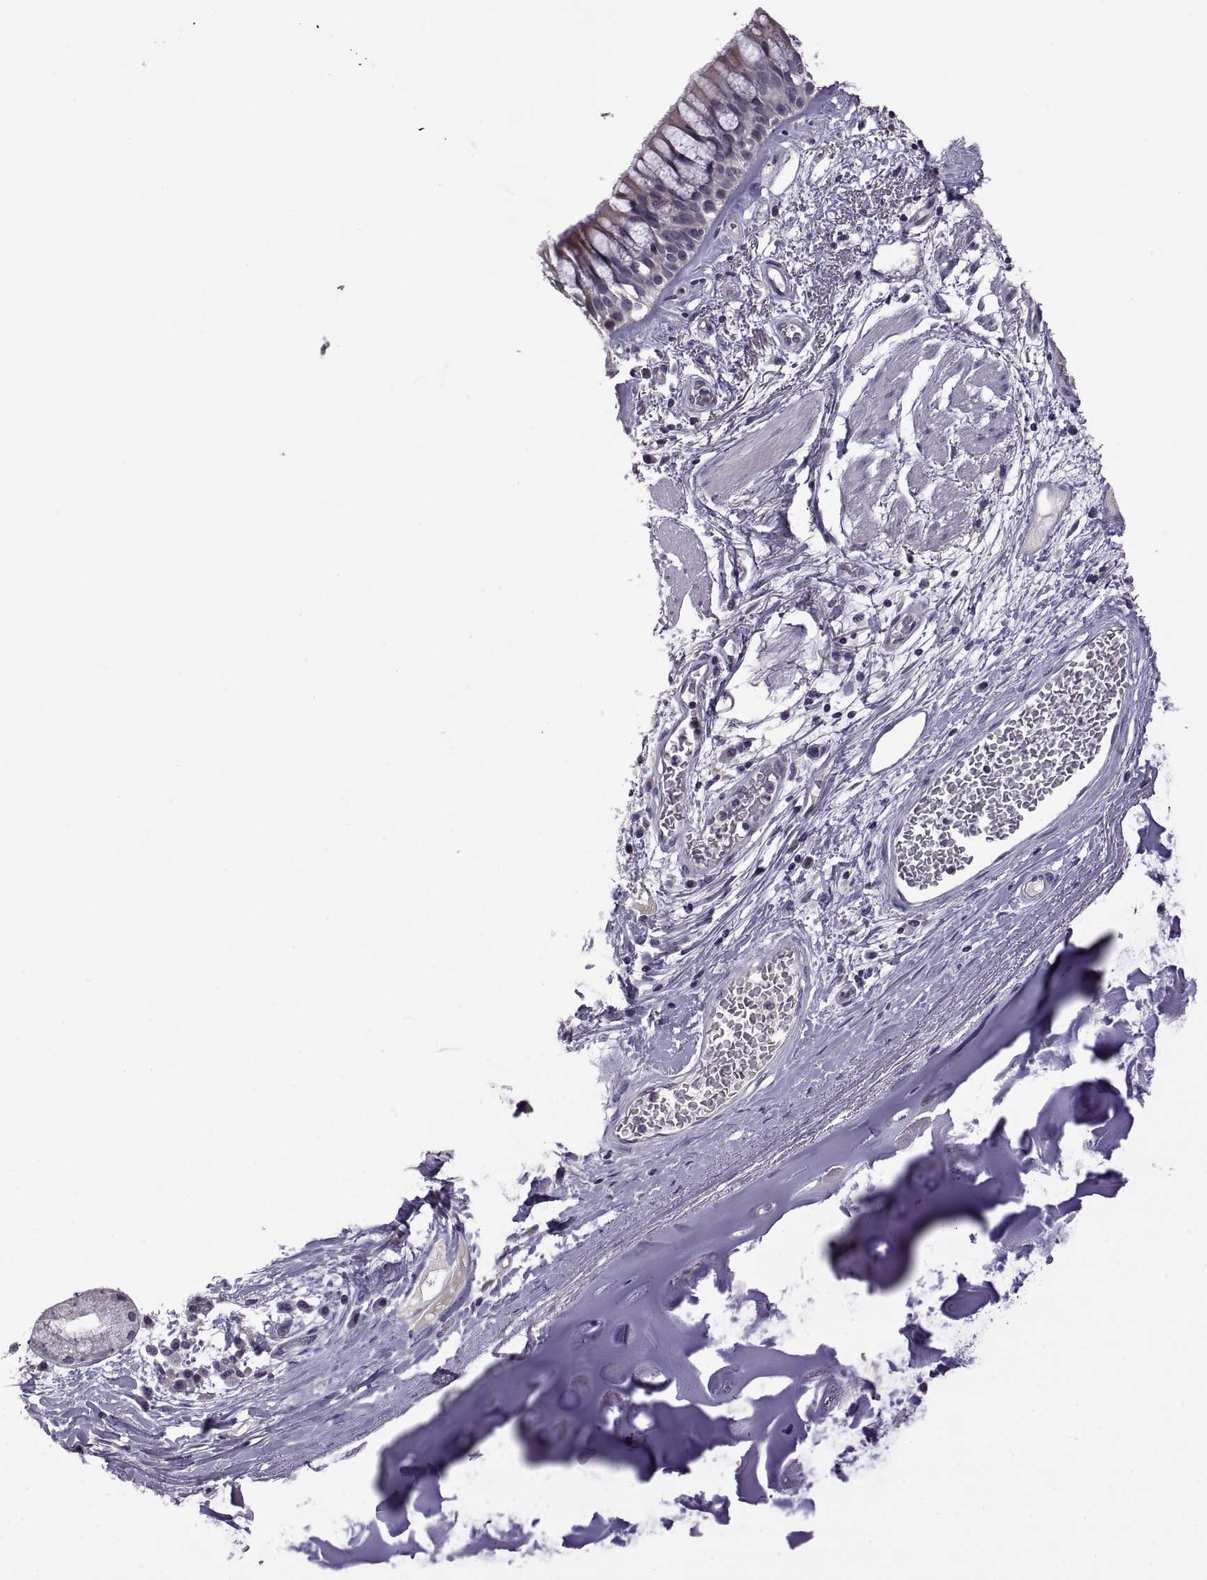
{"staining": {"intensity": "negative", "quantity": "none", "location": "none"}, "tissue": "bronchus", "cell_type": "Respiratory epithelial cells", "image_type": "normal", "snomed": [{"axis": "morphology", "description": "Normal tissue, NOS"}, {"axis": "topography", "description": "Bronchus"}, {"axis": "topography", "description": "Lung"}], "caption": "IHC image of normal bronchus: bronchus stained with DAB (3,3'-diaminobenzidine) demonstrates no significant protein expression in respiratory epithelial cells.", "gene": "DEFB136", "patient": {"sex": "female", "age": 57}}